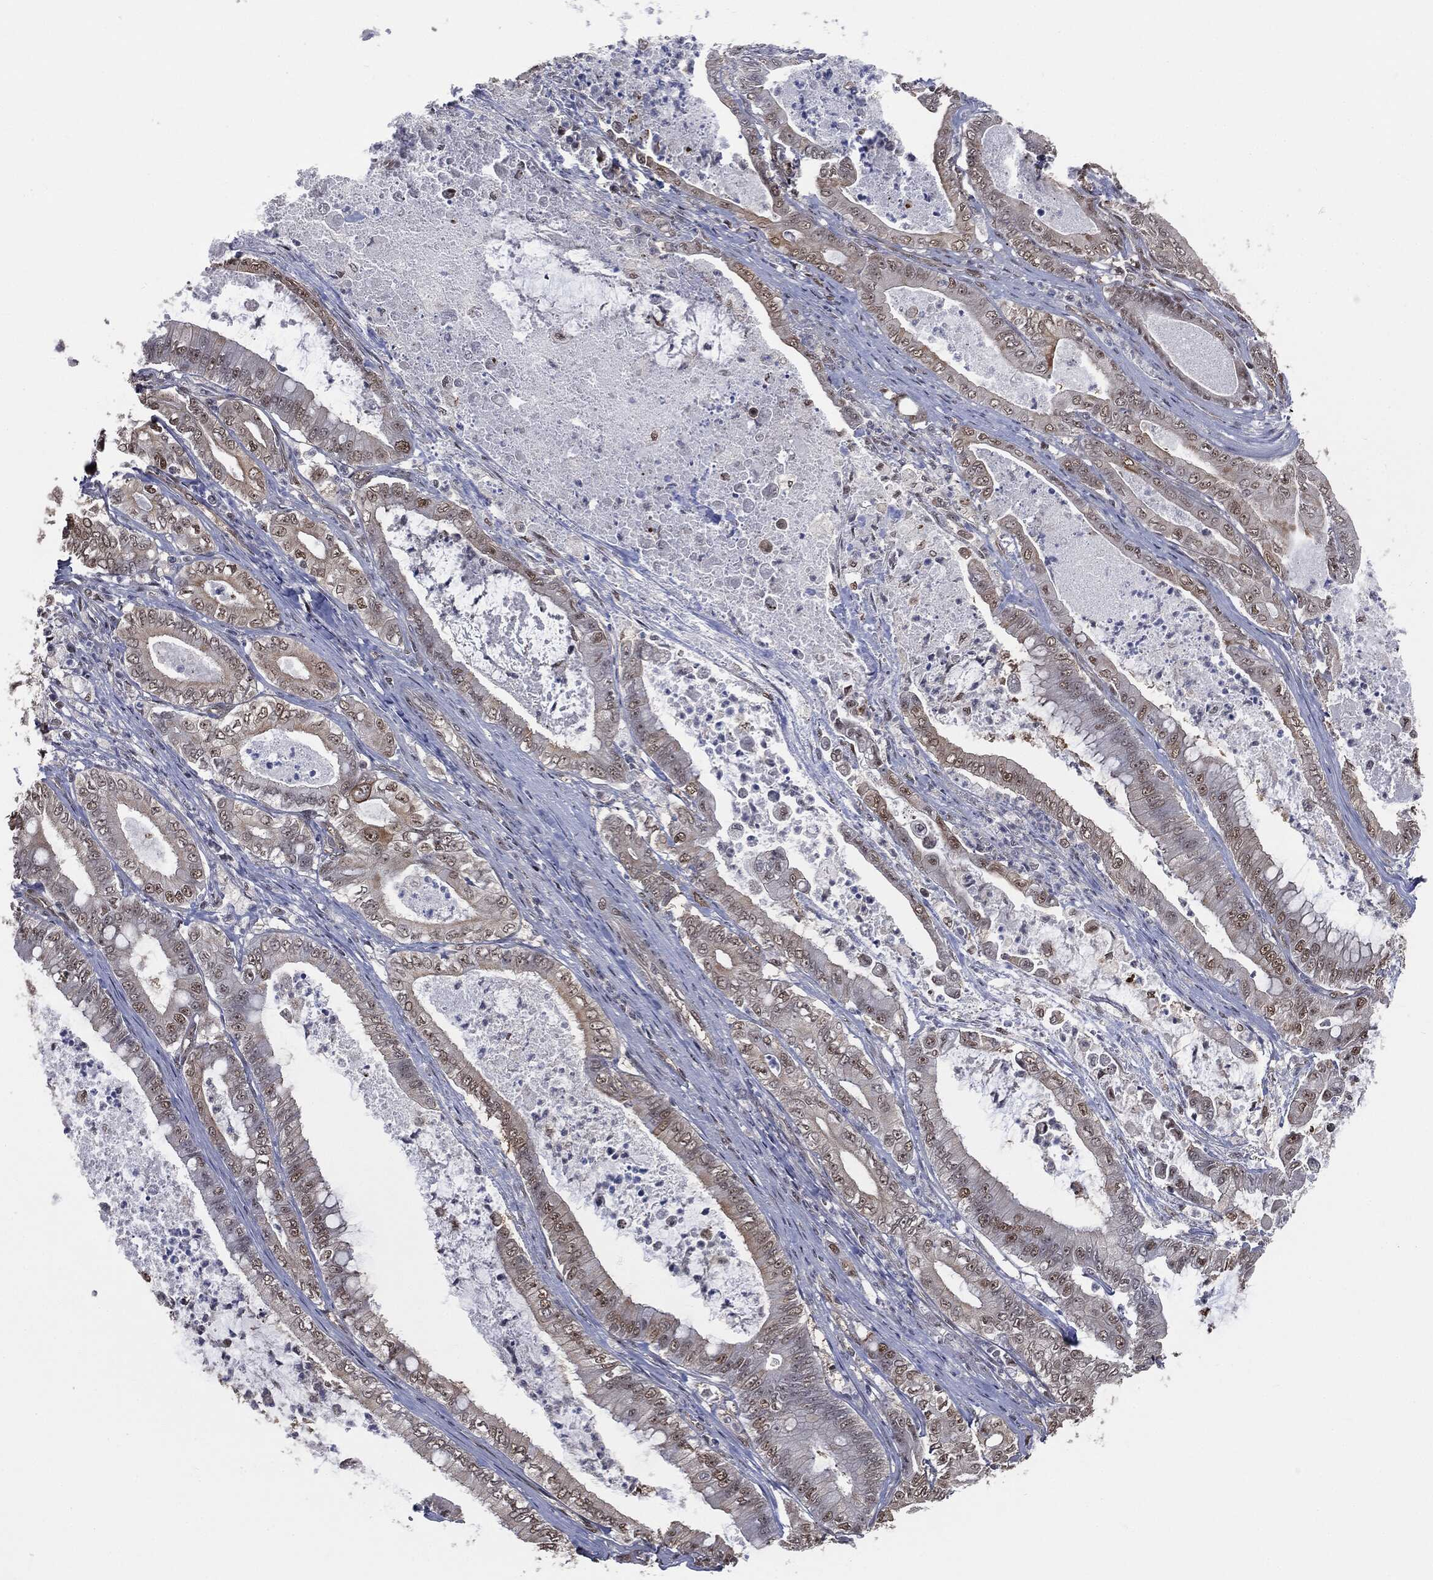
{"staining": {"intensity": "weak", "quantity": "25%-75%", "location": "nuclear"}, "tissue": "pancreatic cancer", "cell_type": "Tumor cells", "image_type": "cancer", "snomed": [{"axis": "morphology", "description": "Adenocarcinoma, NOS"}, {"axis": "topography", "description": "Pancreas"}], "caption": "Protein expression by IHC reveals weak nuclear positivity in approximately 25%-75% of tumor cells in pancreatic cancer (adenocarcinoma).", "gene": "SHLD2", "patient": {"sex": "male", "age": 71}}